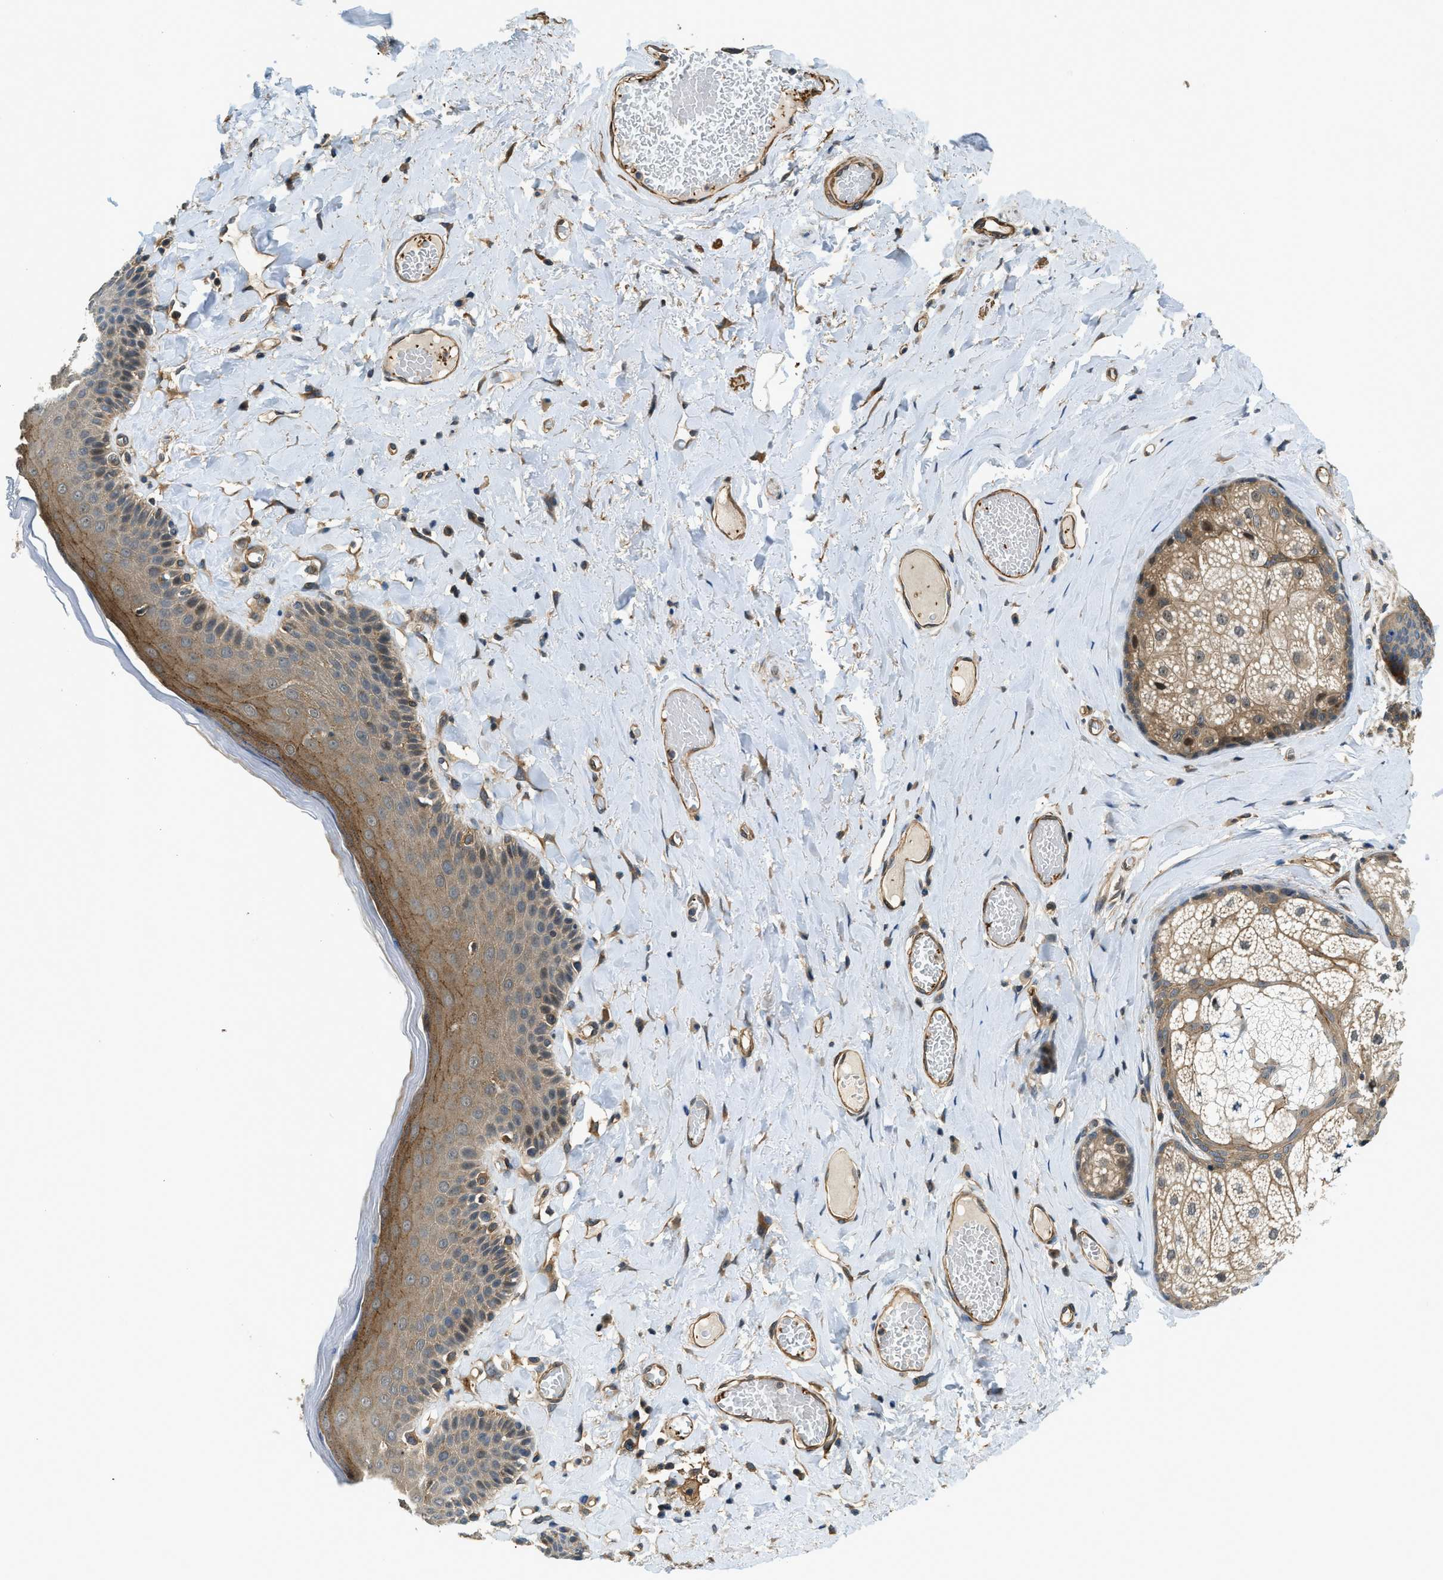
{"staining": {"intensity": "moderate", "quantity": ">75%", "location": "cytoplasmic/membranous"}, "tissue": "skin", "cell_type": "Epidermal cells", "image_type": "normal", "snomed": [{"axis": "morphology", "description": "Normal tissue, NOS"}, {"axis": "topography", "description": "Anal"}], "caption": "Epidermal cells exhibit medium levels of moderate cytoplasmic/membranous positivity in approximately >75% of cells in benign skin. (DAB IHC, brown staining for protein, blue staining for nuclei).", "gene": "CGN", "patient": {"sex": "male", "age": 69}}